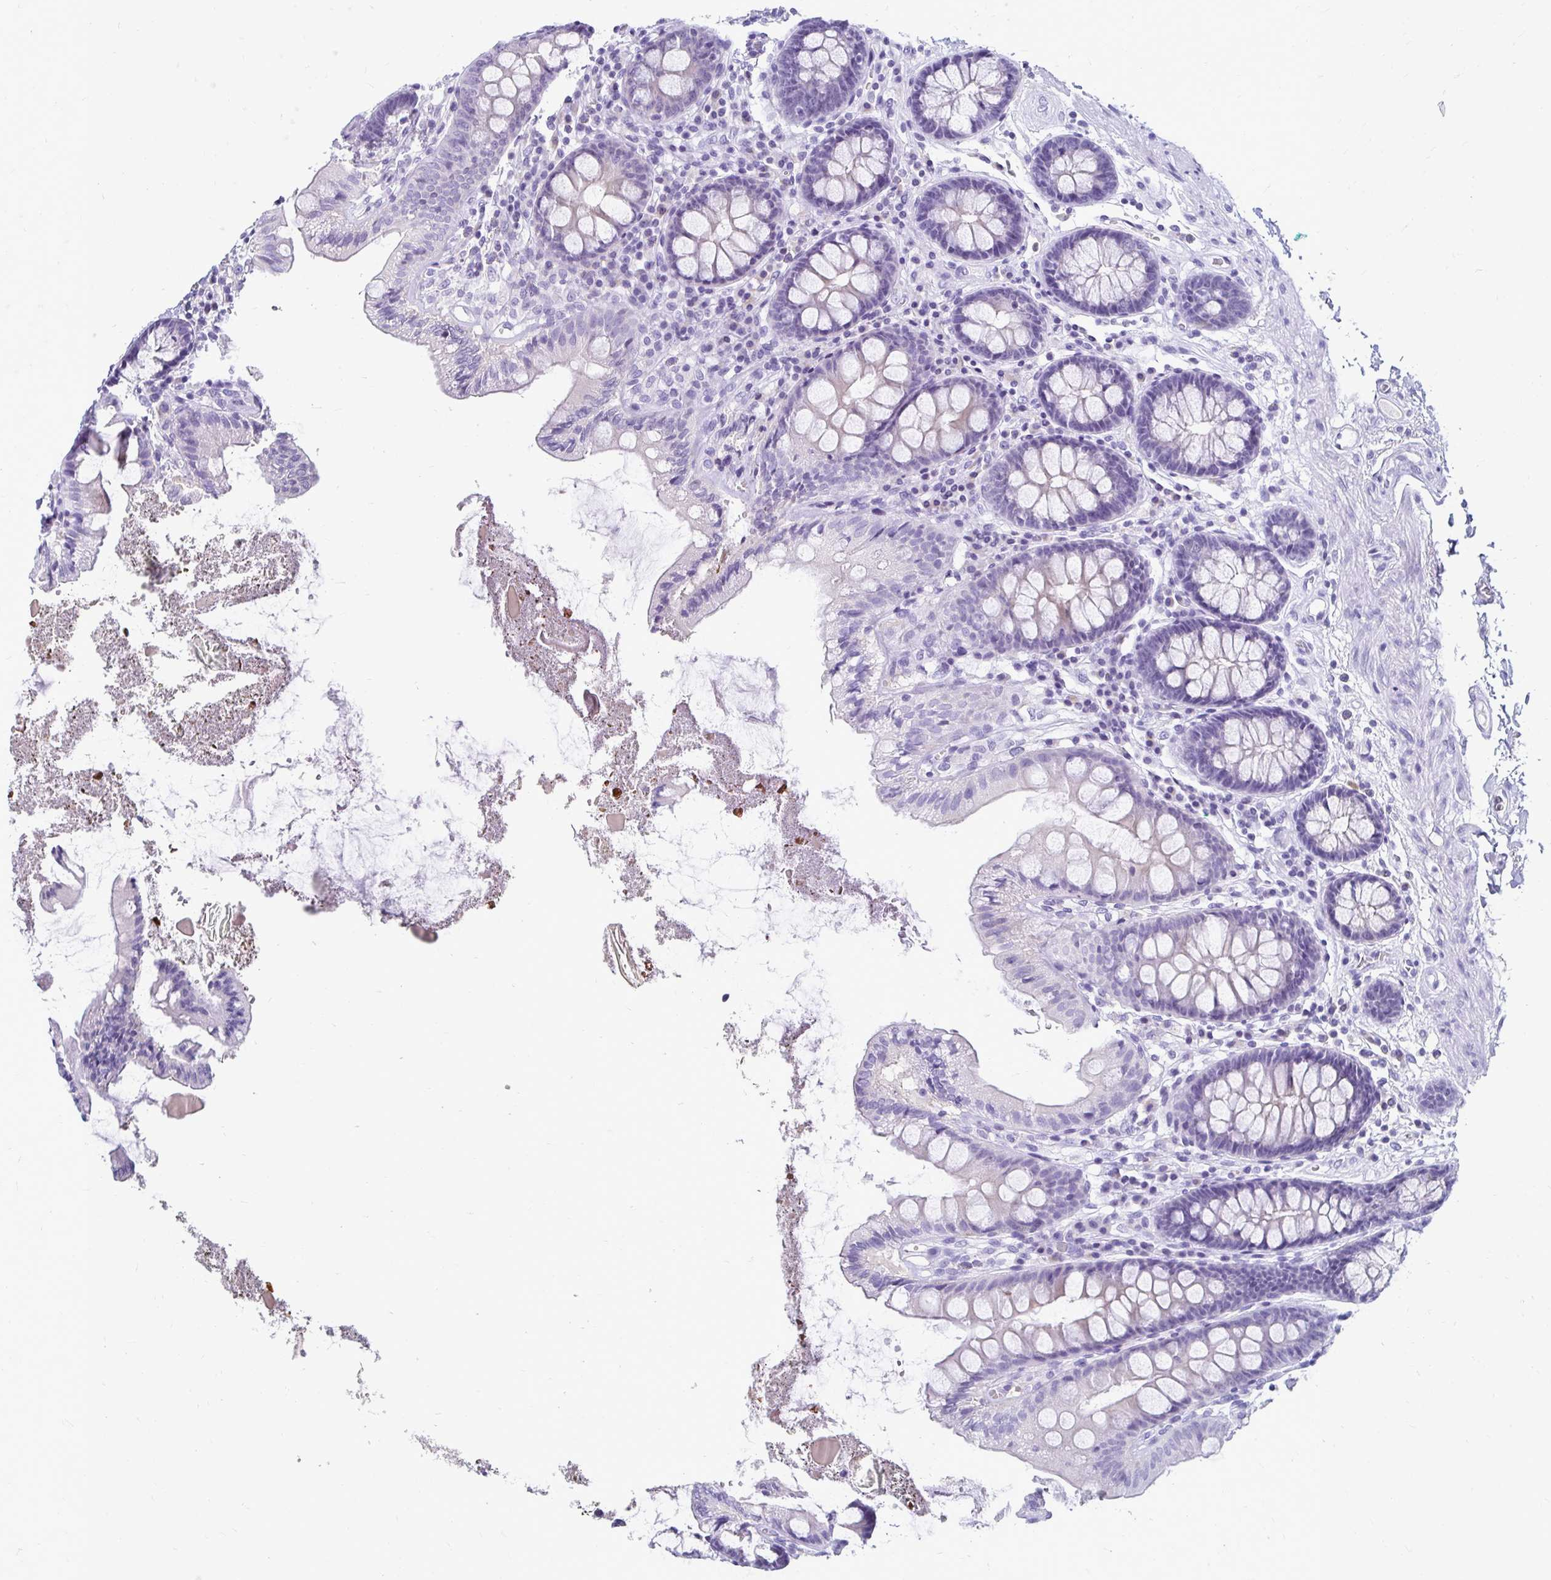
{"staining": {"intensity": "negative", "quantity": "none", "location": "none"}, "tissue": "colon", "cell_type": "Endothelial cells", "image_type": "normal", "snomed": [{"axis": "morphology", "description": "Normal tissue, NOS"}, {"axis": "topography", "description": "Colon"}], "caption": "Immunohistochemistry photomicrograph of normal human colon stained for a protein (brown), which exhibits no positivity in endothelial cells.", "gene": "CST6", "patient": {"sex": "male", "age": 84}}